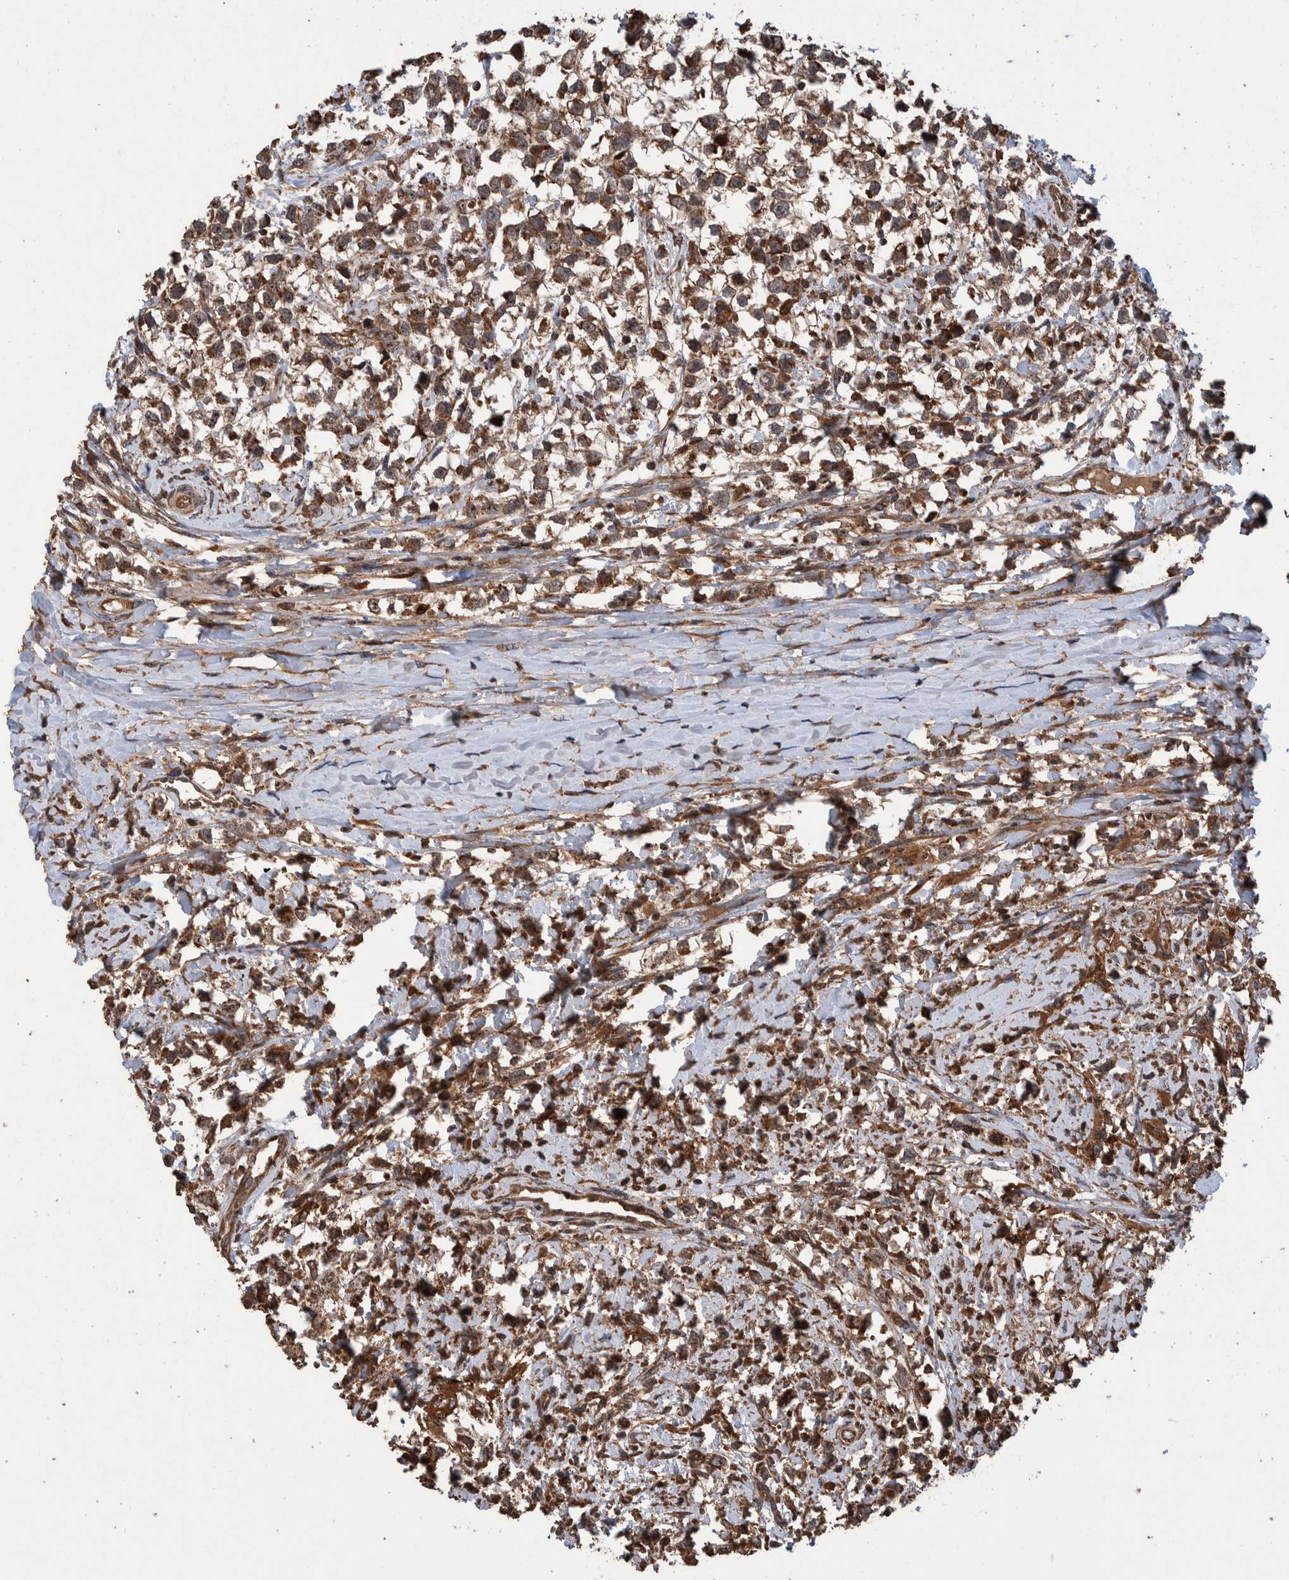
{"staining": {"intensity": "strong", "quantity": ">75%", "location": "cytoplasmic/membranous"}, "tissue": "testis cancer", "cell_type": "Tumor cells", "image_type": "cancer", "snomed": [{"axis": "morphology", "description": "Seminoma, NOS"}, {"axis": "morphology", "description": "Carcinoma, Embryonal, NOS"}, {"axis": "topography", "description": "Testis"}], "caption": "Protein analysis of testis cancer tissue demonstrates strong cytoplasmic/membranous positivity in approximately >75% of tumor cells.", "gene": "TRIM16", "patient": {"sex": "male", "age": 51}}